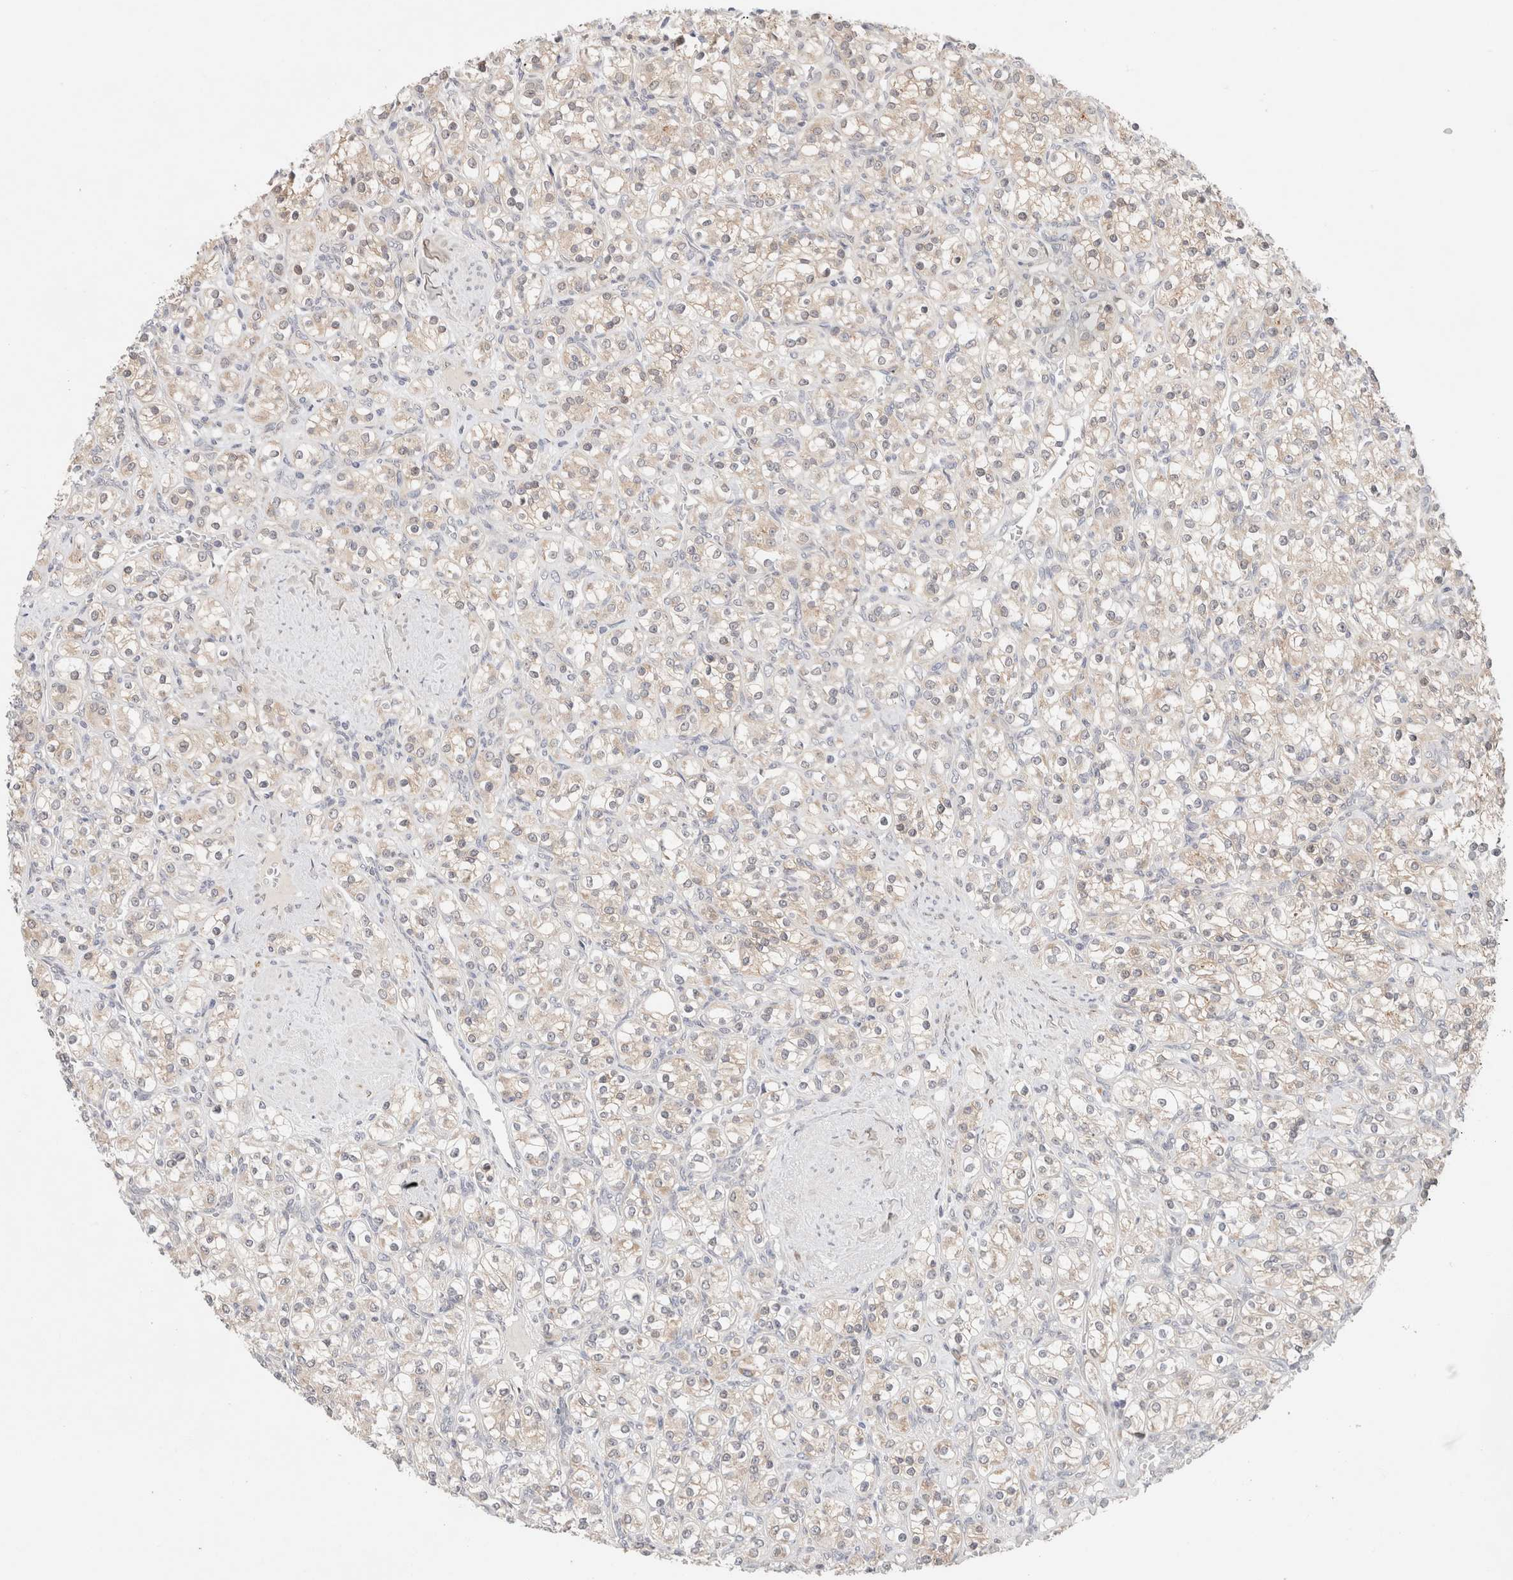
{"staining": {"intensity": "weak", "quantity": "<25%", "location": "cytoplasmic/membranous"}, "tissue": "renal cancer", "cell_type": "Tumor cells", "image_type": "cancer", "snomed": [{"axis": "morphology", "description": "Adenocarcinoma, NOS"}, {"axis": "topography", "description": "Kidney"}], "caption": "The histopathology image shows no significant positivity in tumor cells of renal cancer.", "gene": "ERI3", "patient": {"sex": "male", "age": 77}}